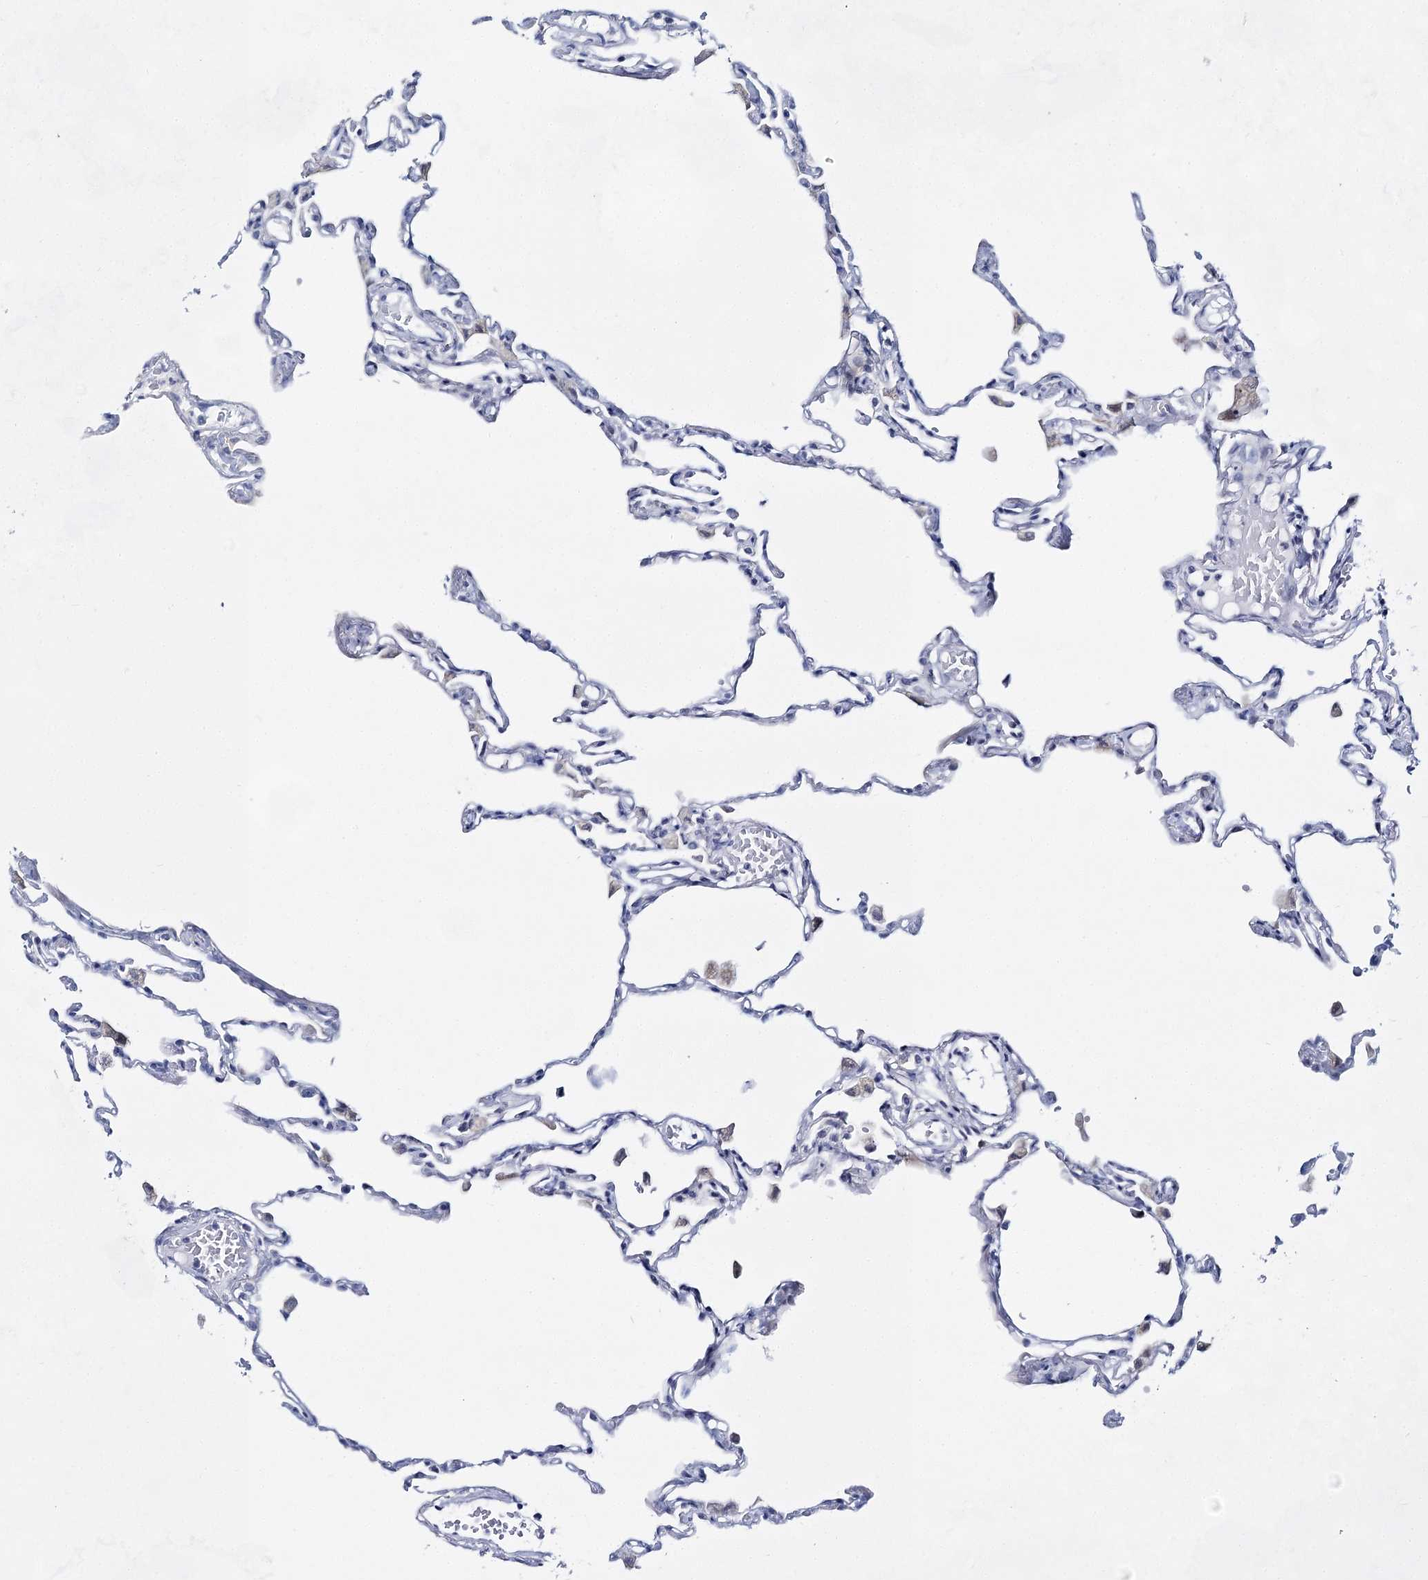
{"staining": {"intensity": "negative", "quantity": "none", "location": "none"}, "tissue": "lung", "cell_type": "Alveolar cells", "image_type": "normal", "snomed": [{"axis": "morphology", "description": "Normal tissue, NOS"}, {"axis": "topography", "description": "Lung"}], "caption": "Alveolar cells are negative for brown protein staining in benign lung. (Brightfield microscopy of DAB (3,3'-diaminobenzidine) IHC at high magnification).", "gene": "BPHL", "patient": {"sex": "female", "age": 49}}